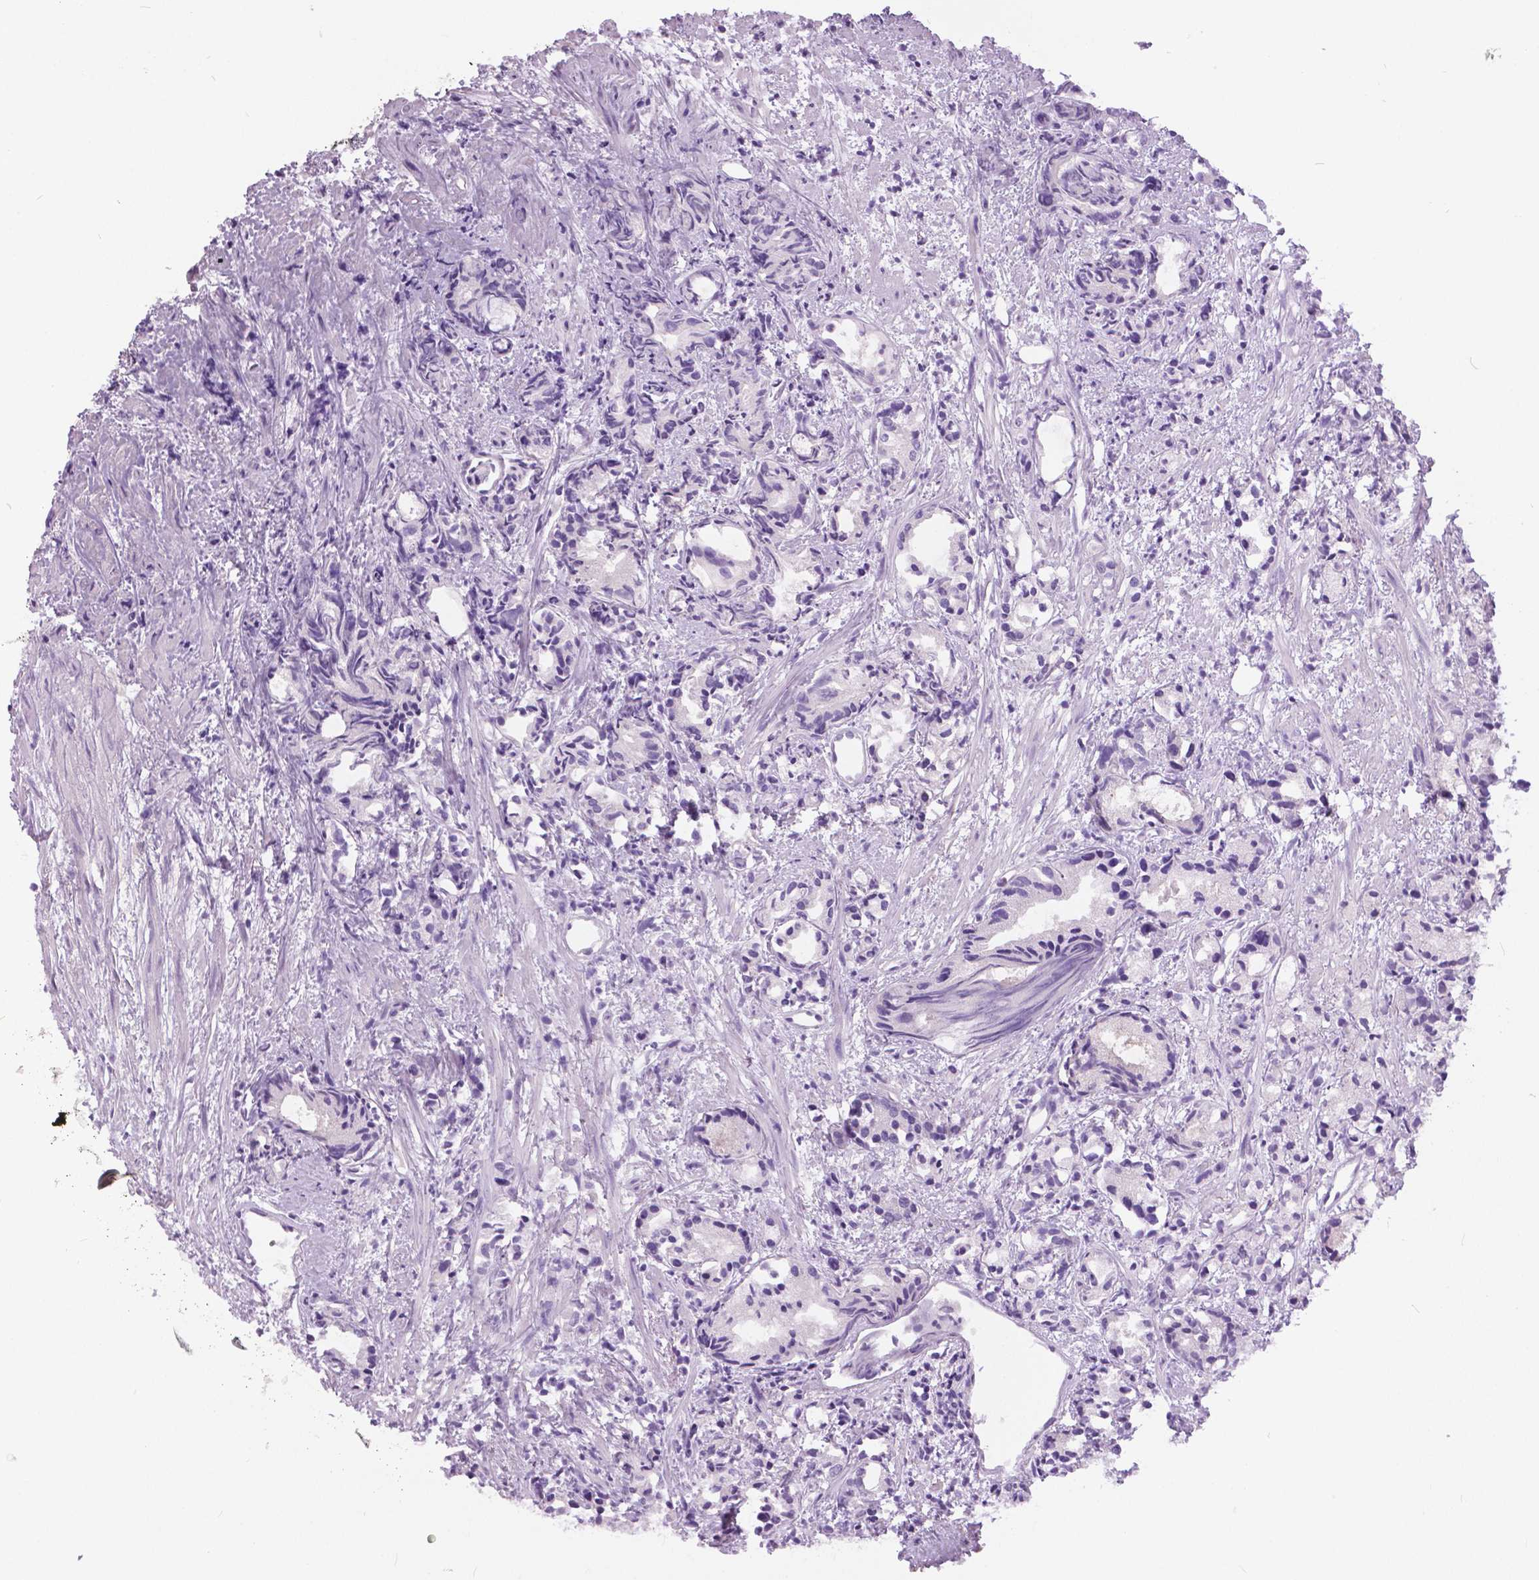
{"staining": {"intensity": "negative", "quantity": "none", "location": "none"}, "tissue": "prostate cancer", "cell_type": "Tumor cells", "image_type": "cancer", "snomed": [{"axis": "morphology", "description": "Adenocarcinoma, High grade"}, {"axis": "topography", "description": "Prostate"}], "caption": "Tumor cells show no significant protein expression in prostate high-grade adenocarcinoma. (DAB (3,3'-diaminobenzidine) IHC with hematoxylin counter stain).", "gene": "TP53TG5", "patient": {"sex": "male", "age": 79}}